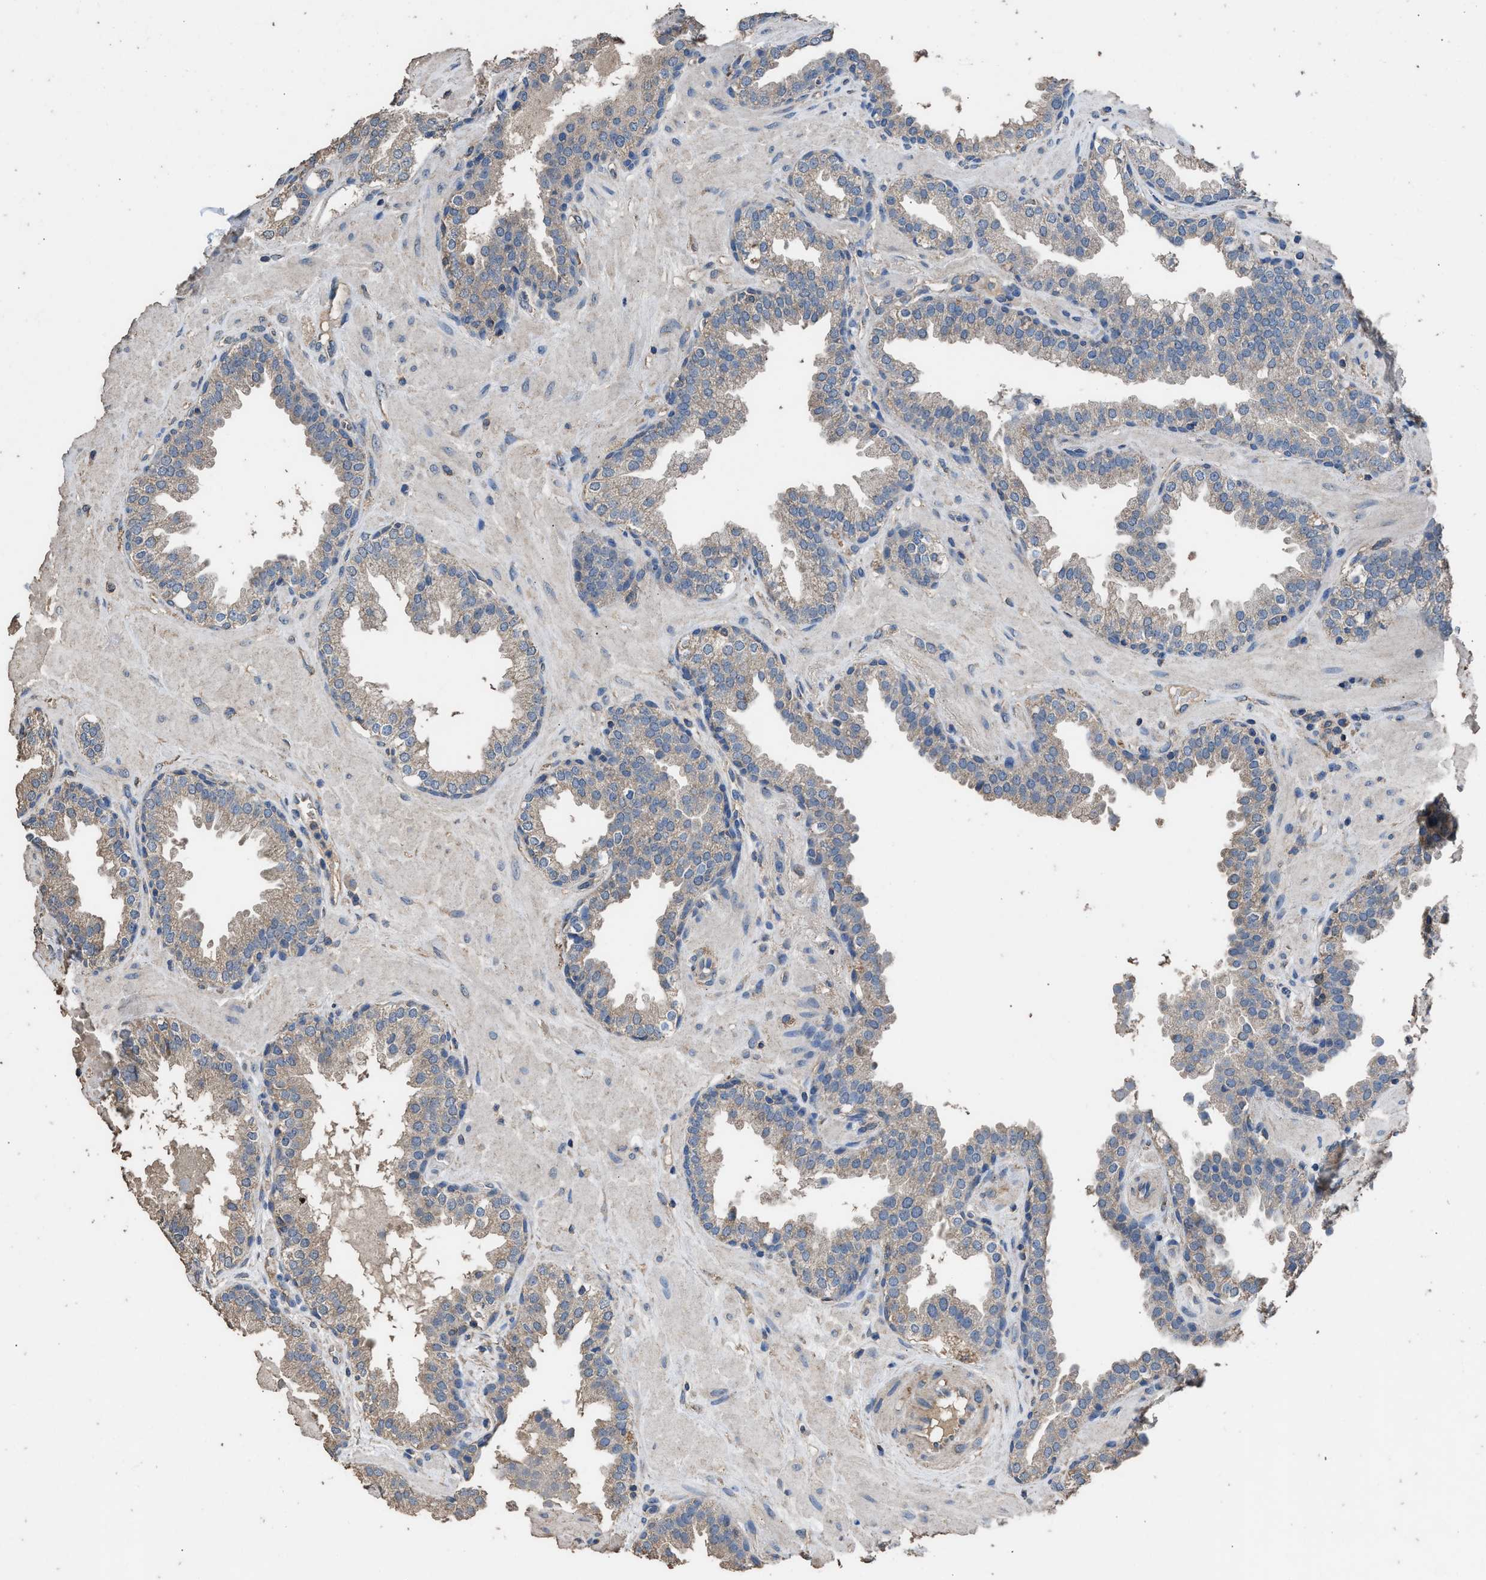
{"staining": {"intensity": "negative", "quantity": "none", "location": "none"}, "tissue": "prostate", "cell_type": "Glandular cells", "image_type": "normal", "snomed": [{"axis": "morphology", "description": "Normal tissue, NOS"}, {"axis": "topography", "description": "Prostate"}], "caption": "High power microscopy histopathology image of an immunohistochemistry (IHC) image of benign prostate, revealing no significant expression in glandular cells. (DAB (3,3'-diaminobenzidine) immunohistochemistry, high magnification).", "gene": "ITSN1", "patient": {"sex": "male", "age": 51}}